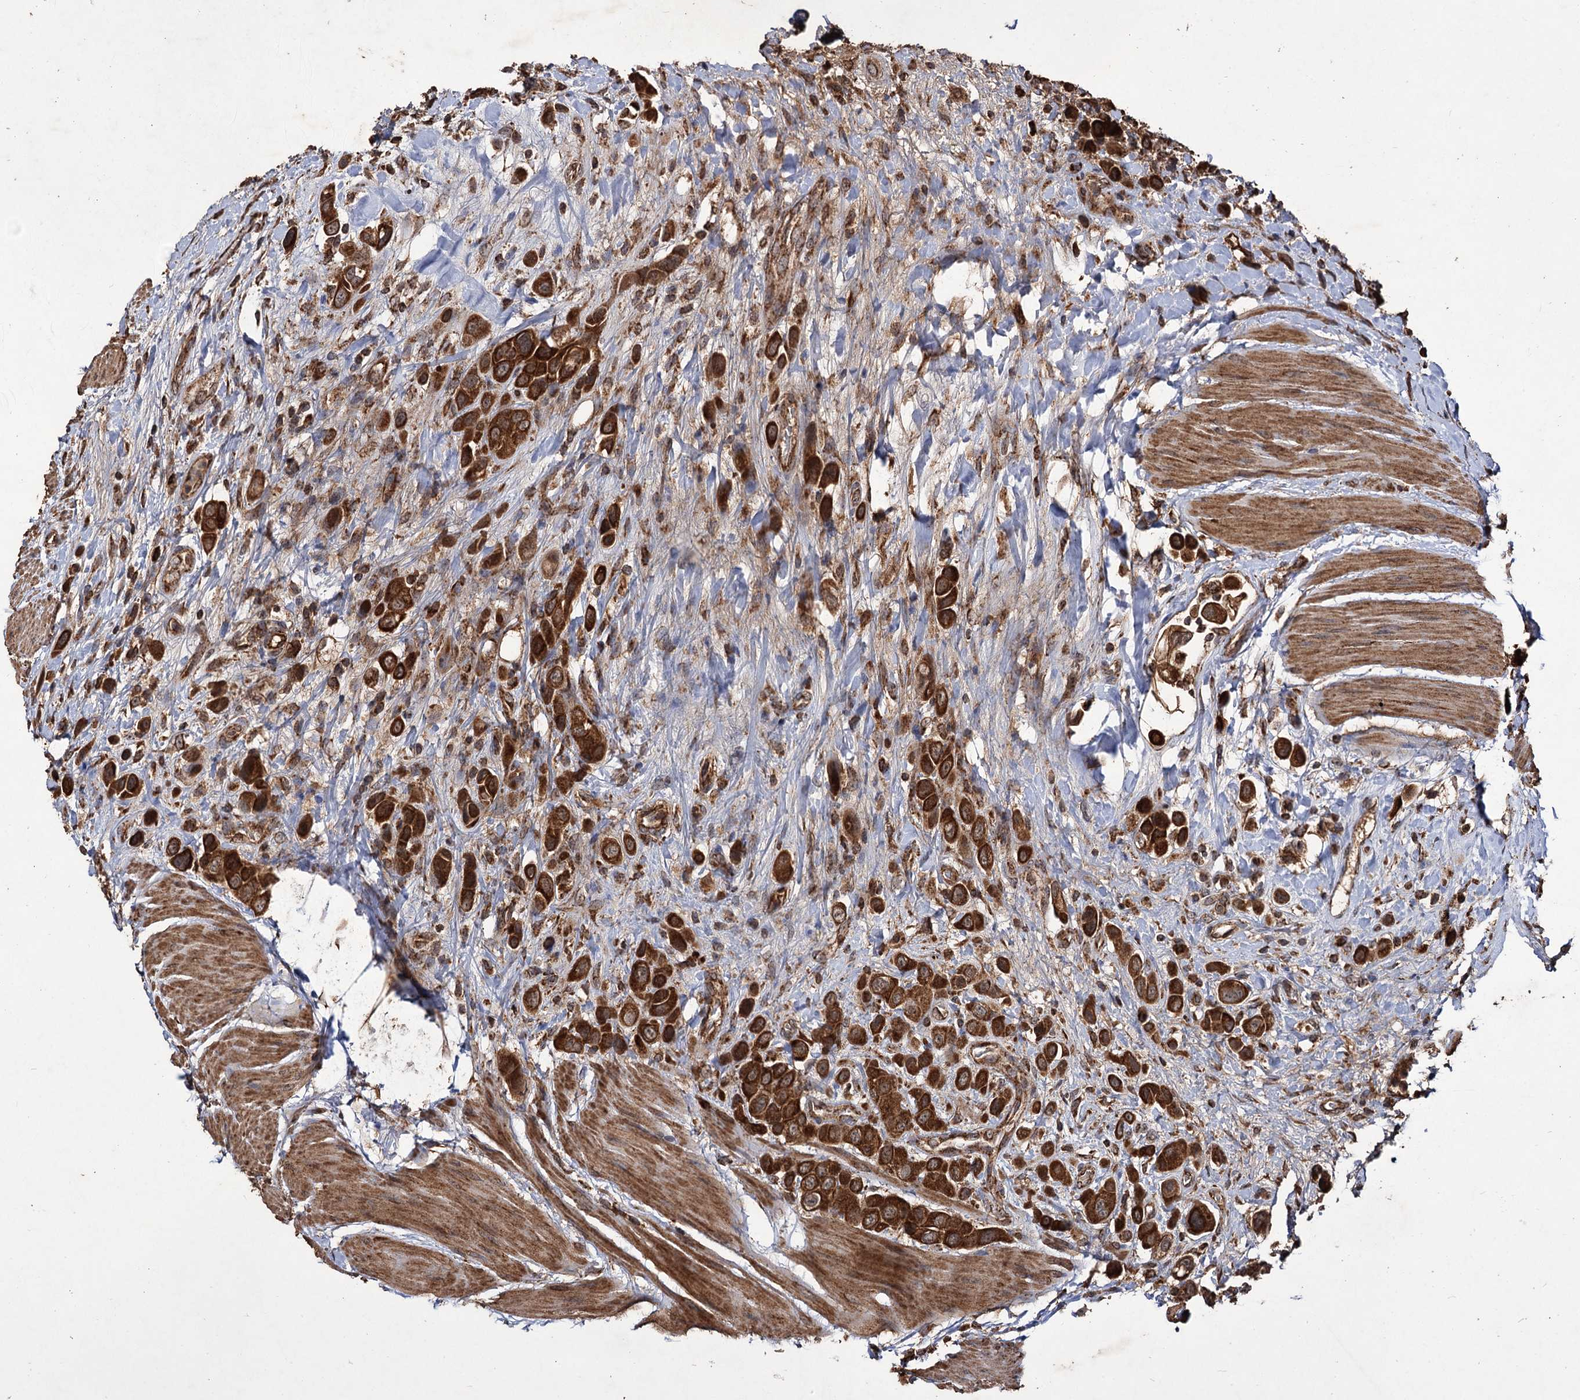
{"staining": {"intensity": "strong", "quantity": ">75%", "location": "cytoplasmic/membranous"}, "tissue": "urothelial cancer", "cell_type": "Tumor cells", "image_type": "cancer", "snomed": [{"axis": "morphology", "description": "Urothelial carcinoma, High grade"}, {"axis": "topography", "description": "Urinary bladder"}], "caption": "Immunohistochemical staining of high-grade urothelial carcinoma exhibits strong cytoplasmic/membranous protein staining in about >75% of tumor cells.", "gene": "IPO4", "patient": {"sex": "male", "age": 50}}